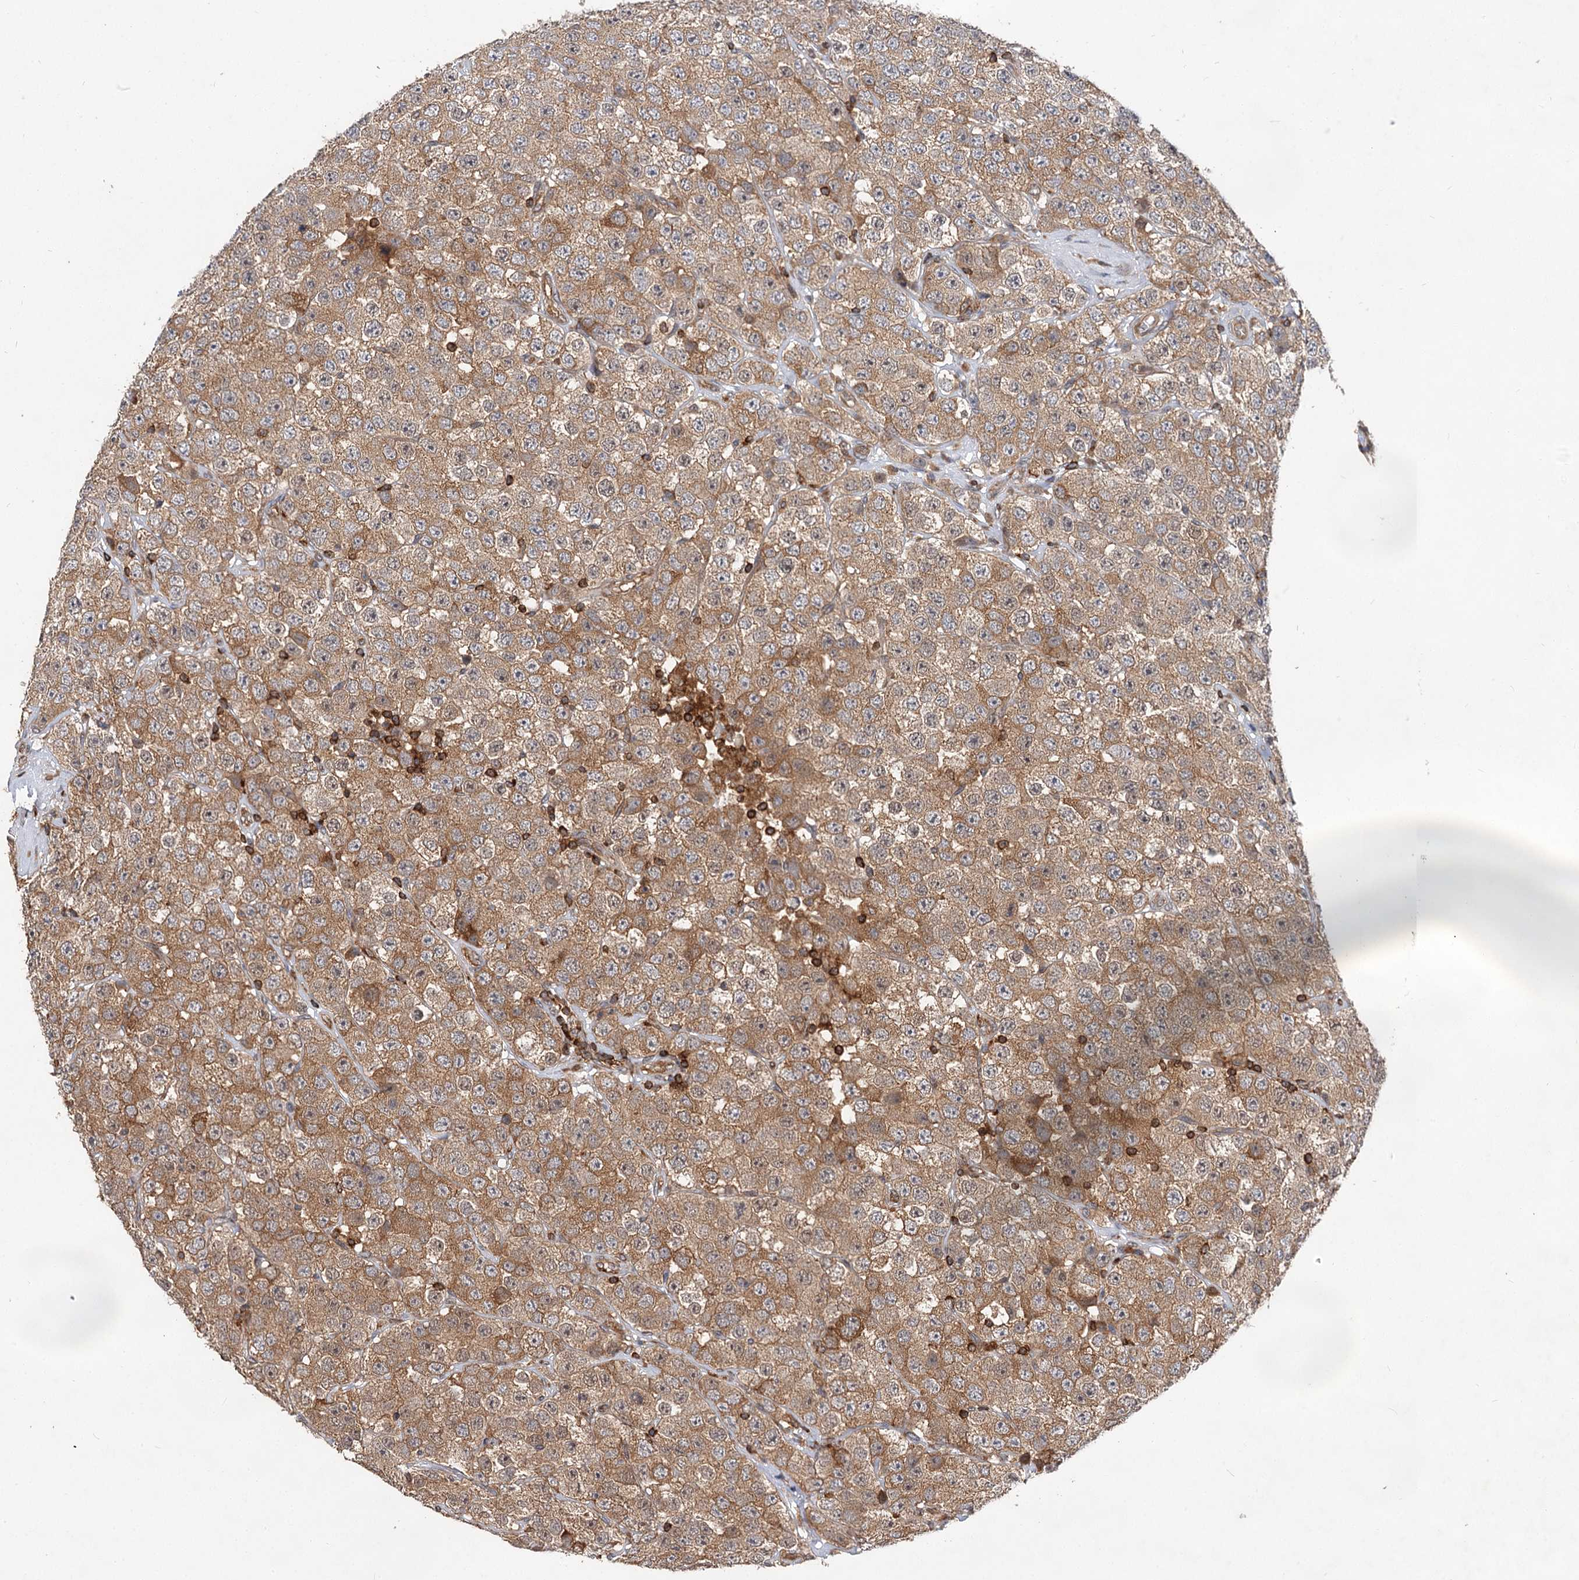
{"staining": {"intensity": "moderate", "quantity": ">75%", "location": "cytoplasmic/membranous"}, "tissue": "testis cancer", "cell_type": "Tumor cells", "image_type": "cancer", "snomed": [{"axis": "morphology", "description": "Seminoma, NOS"}, {"axis": "topography", "description": "Testis"}], "caption": "Human testis cancer (seminoma) stained with a brown dye demonstrates moderate cytoplasmic/membranous positive staining in approximately >75% of tumor cells.", "gene": "PACS1", "patient": {"sex": "male", "age": 28}}